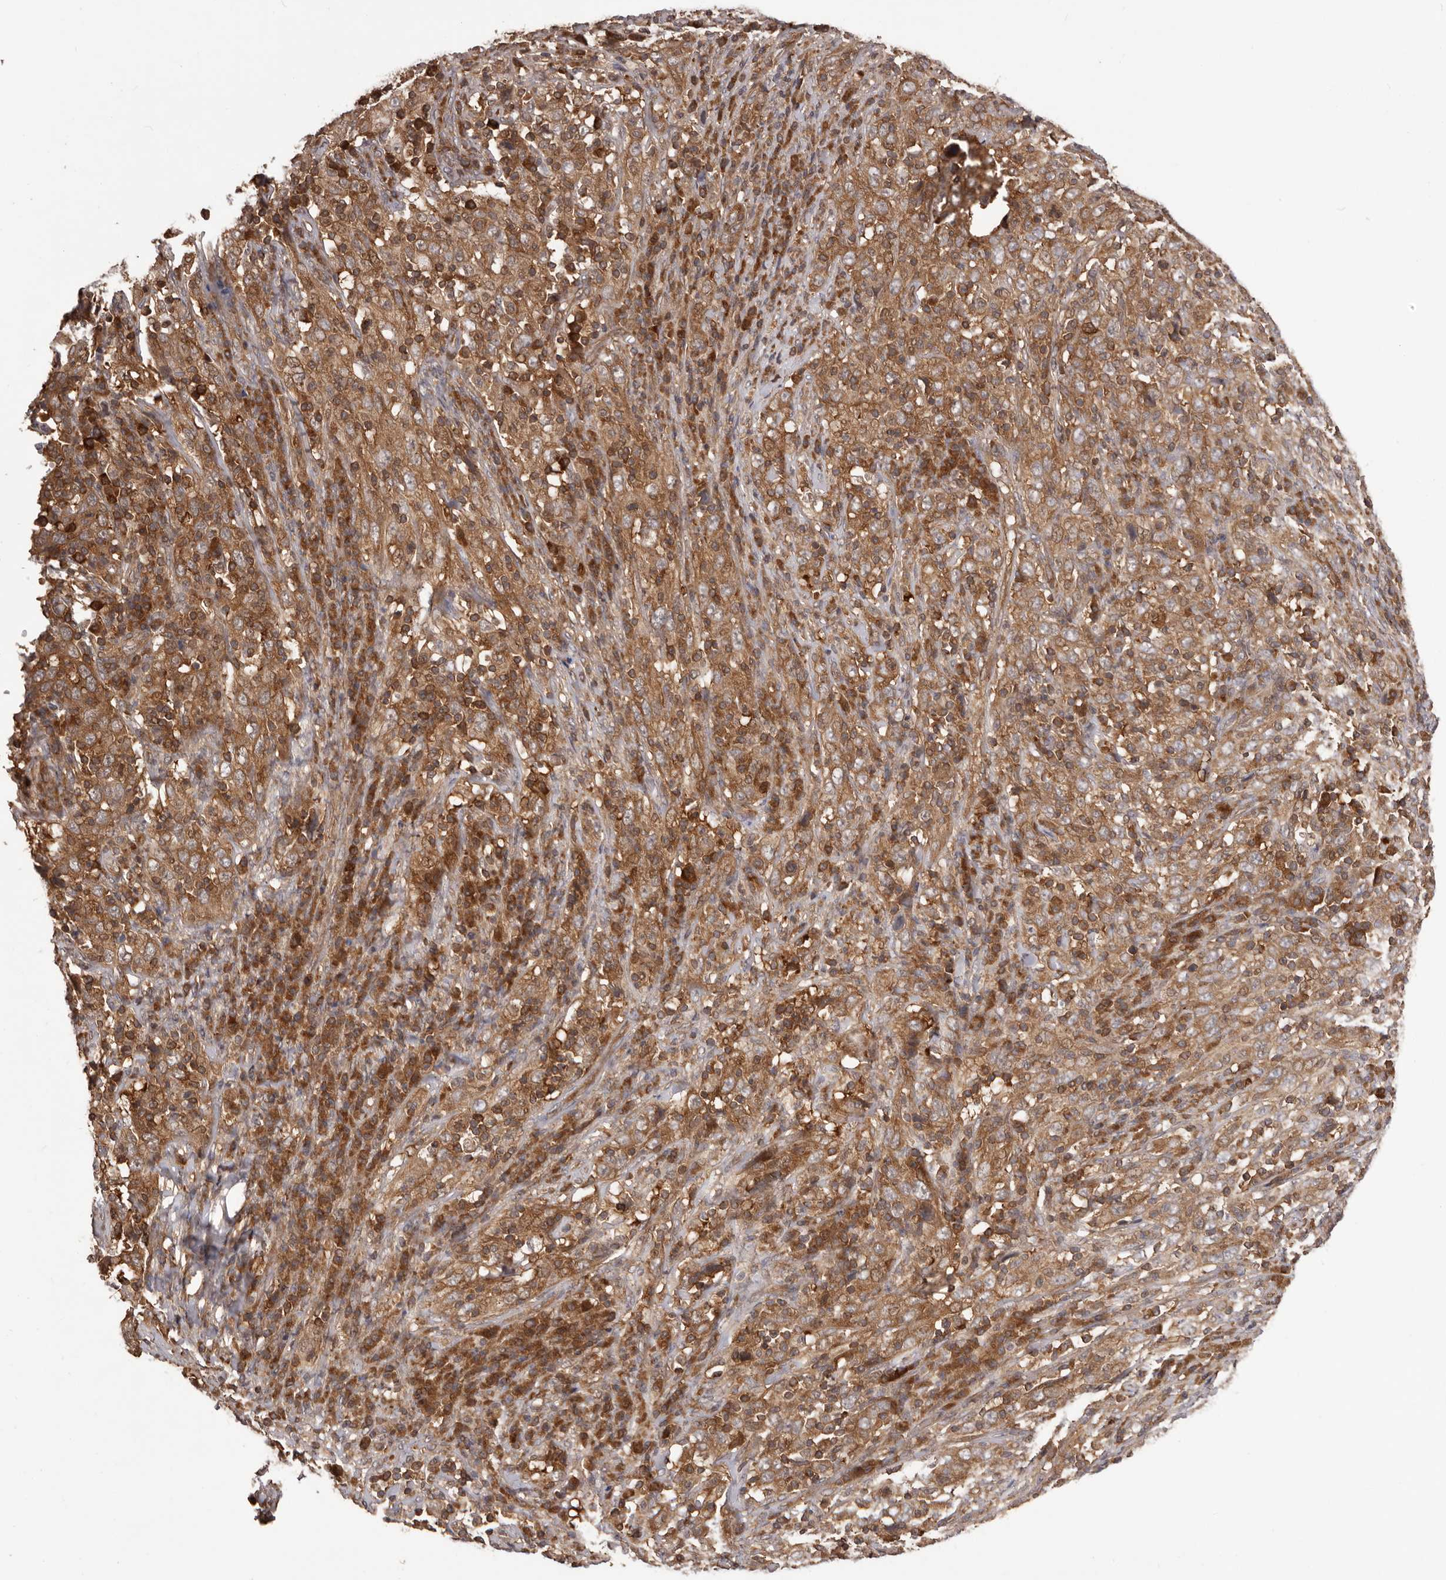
{"staining": {"intensity": "moderate", "quantity": ">75%", "location": "cytoplasmic/membranous"}, "tissue": "cervical cancer", "cell_type": "Tumor cells", "image_type": "cancer", "snomed": [{"axis": "morphology", "description": "Squamous cell carcinoma, NOS"}, {"axis": "topography", "description": "Cervix"}], "caption": "Tumor cells demonstrate medium levels of moderate cytoplasmic/membranous expression in about >75% of cells in human cervical squamous cell carcinoma.", "gene": "HBS1L", "patient": {"sex": "female", "age": 46}}